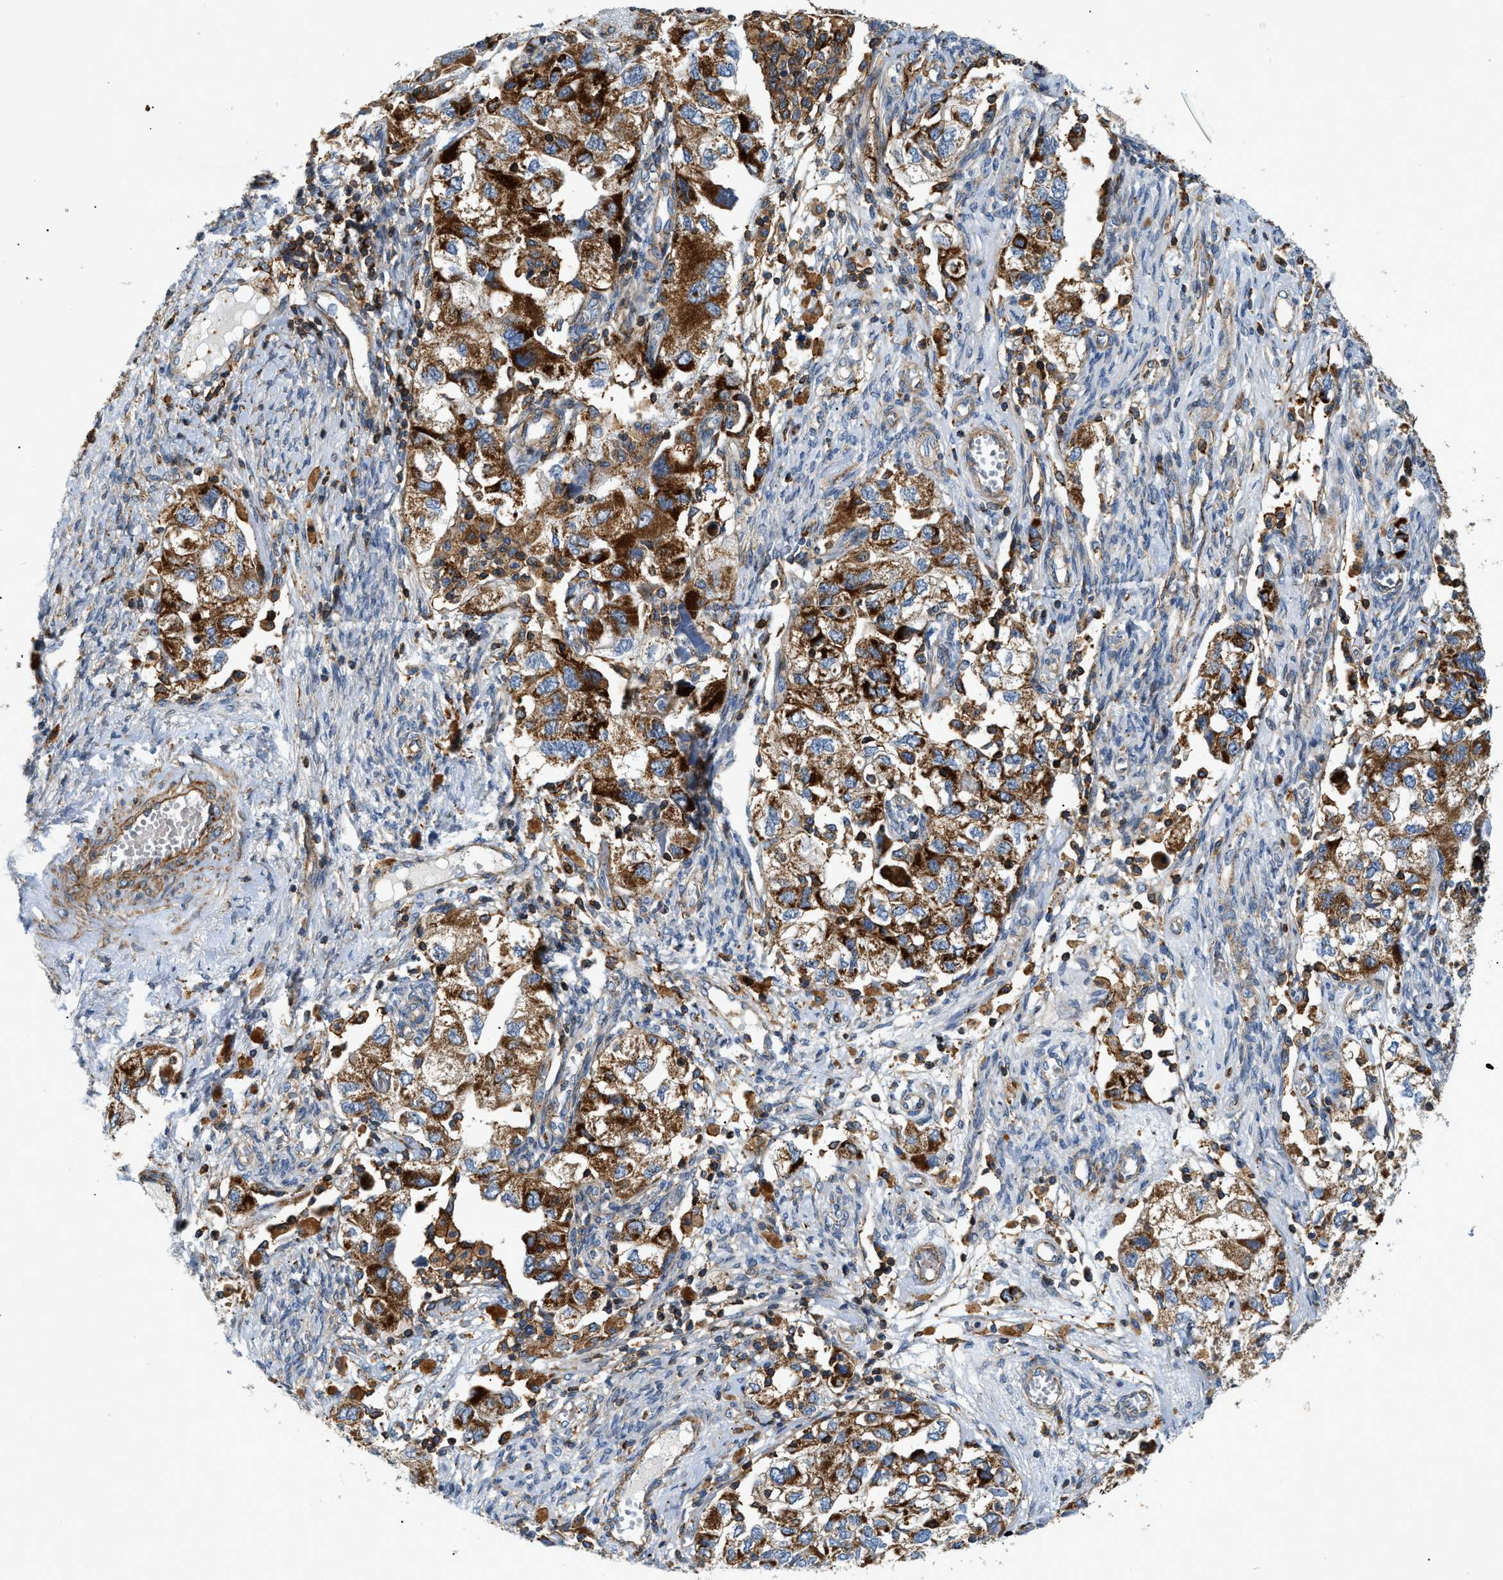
{"staining": {"intensity": "strong", "quantity": ">75%", "location": "cytoplasmic/membranous"}, "tissue": "ovarian cancer", "cell_type": "Tumor cells", "image_type": "cancer", "snomed": [{"axis": "morphology", "description": "Carcinoma, NOS"}, {"axis": "morphology", "description": "Cystadenocarcinoma, serous, NOS"}, {"axis": "topography", "description": "Ovary"}], "caption": "About >75% of tumor cells in human ovarian carcinoma exhibit strong cytoplasmic/membranous protein expression as visualized by brown immunohistochemical staining.", "gene": "DHODH", "patient": {"sex": "female", "age": 69}}